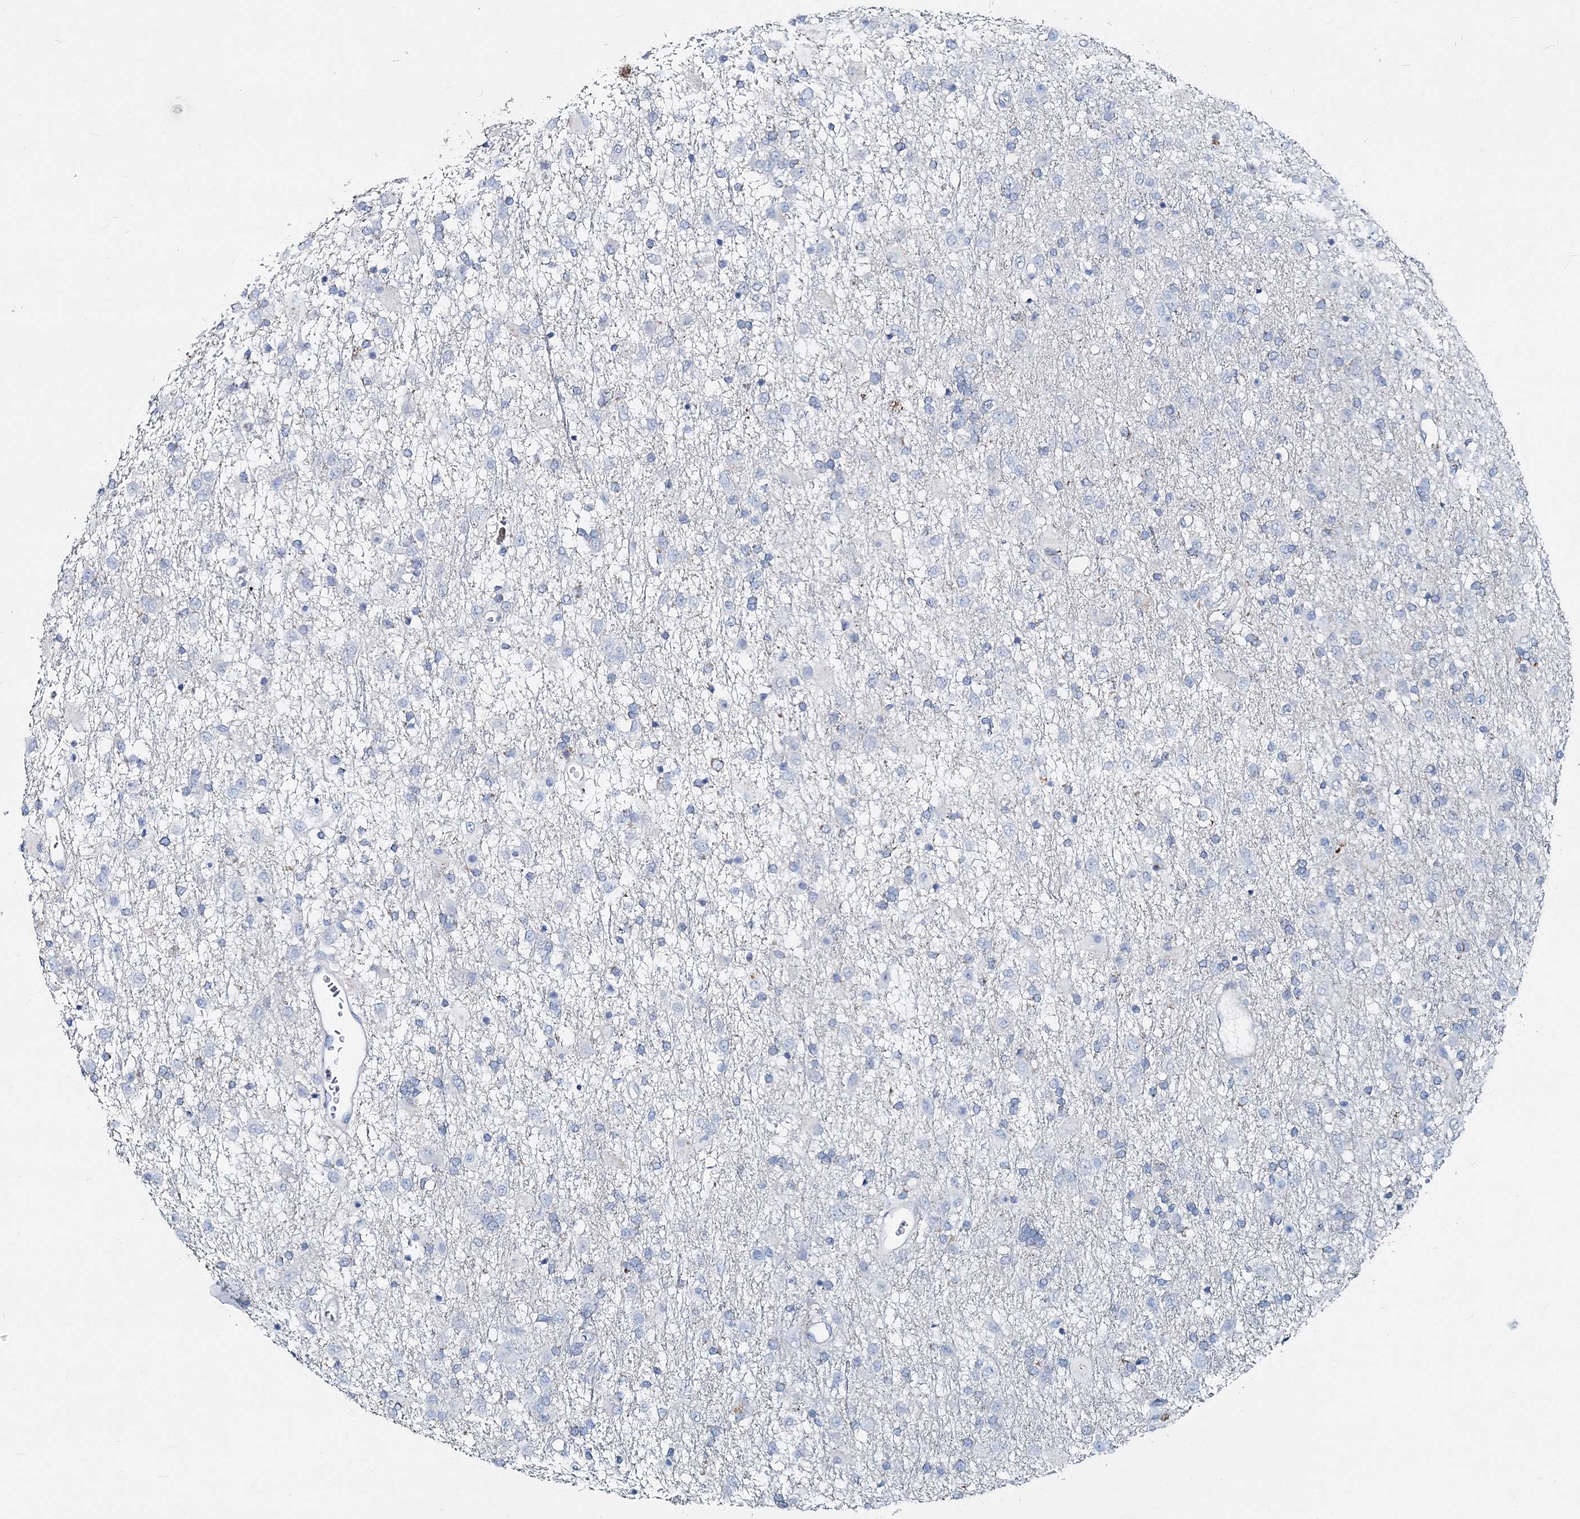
{"staining": {"intensity": "negative", "quantity": "none", "location": "none"}, "tissue": "glioma", "cell_type": "Tumor cells", "image_type": "cancer", "snomed": [{"axis": "morphology", "description": "Glioma, malignant, Low grade"}, {"axis": "topography", "description": "Brain"}], "caption": "The histopathology image reveals no staining of tumor cells in malignant low-grade glioma. (Immunohistochemistry, brightfield microscopy, high magnification).", "gene": "GABARAPL2", "patient": {"sex": "male", "age": 65}}